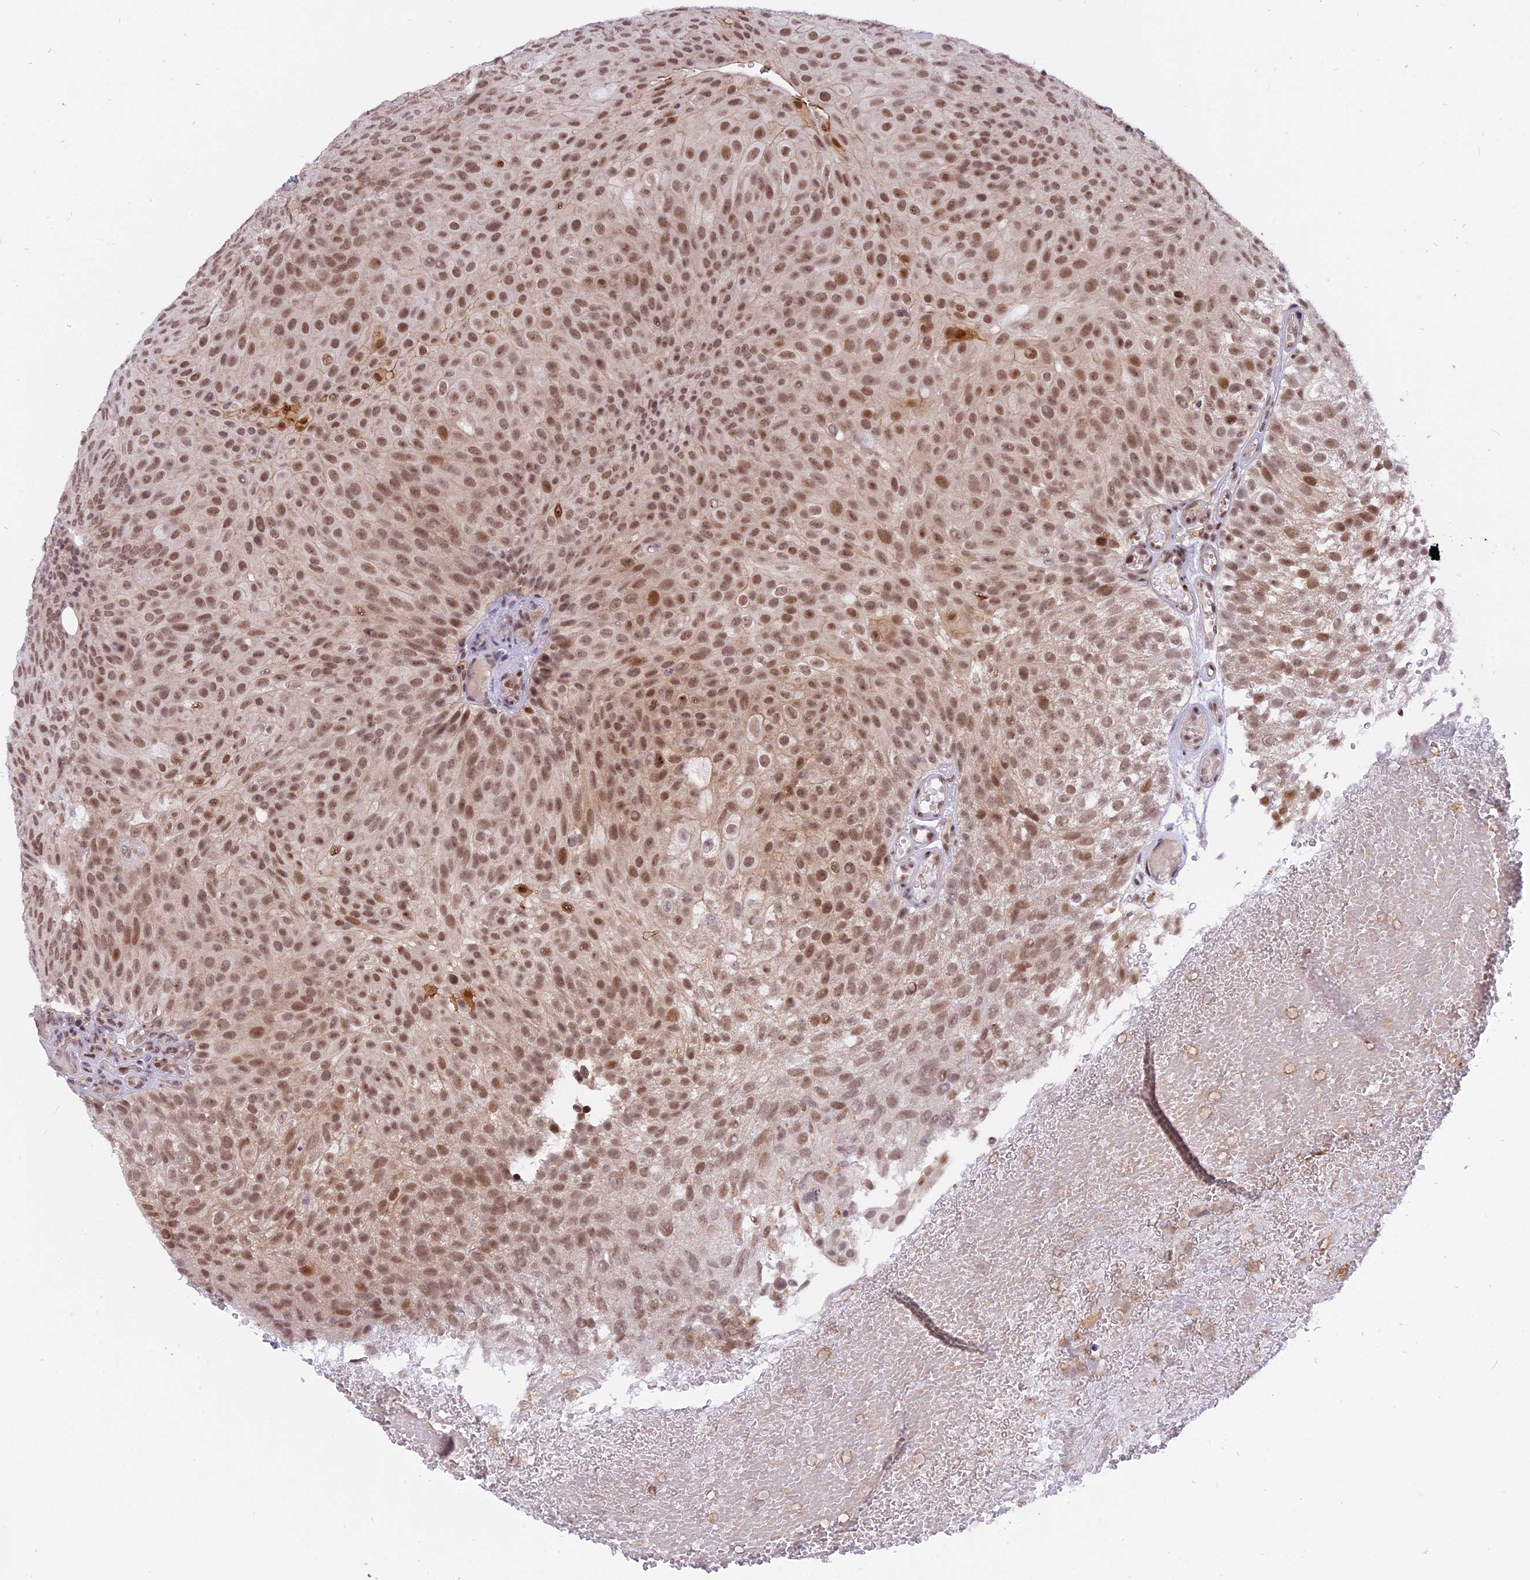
{"staining": {"intensity": "moderate", "quantity": ">75%", "location": "nuclear"}, "tissue": "urothelial cancer", "cell_type": "Tumor cells", "image_type": "cancer", "snomed": [{"axis": "morphology", "description": "Urothelial carcinoma, Low grade"}, {"axis": "topography", "description": "Urinary bladder"}], "caption": "DAB immunohistochemical staining of low-grade urothelial carcinoma demonstrates moderate nuclear protein staining in approximately >75% of tumor cells. Using DAB (3,3'-diaminobenzidine) (brown) and hematoxylin (blue) stains, captured at high magnification using brightfield microscopy.", "gene": "TADA3", "patient": {"sex": "male", "age": 78}}